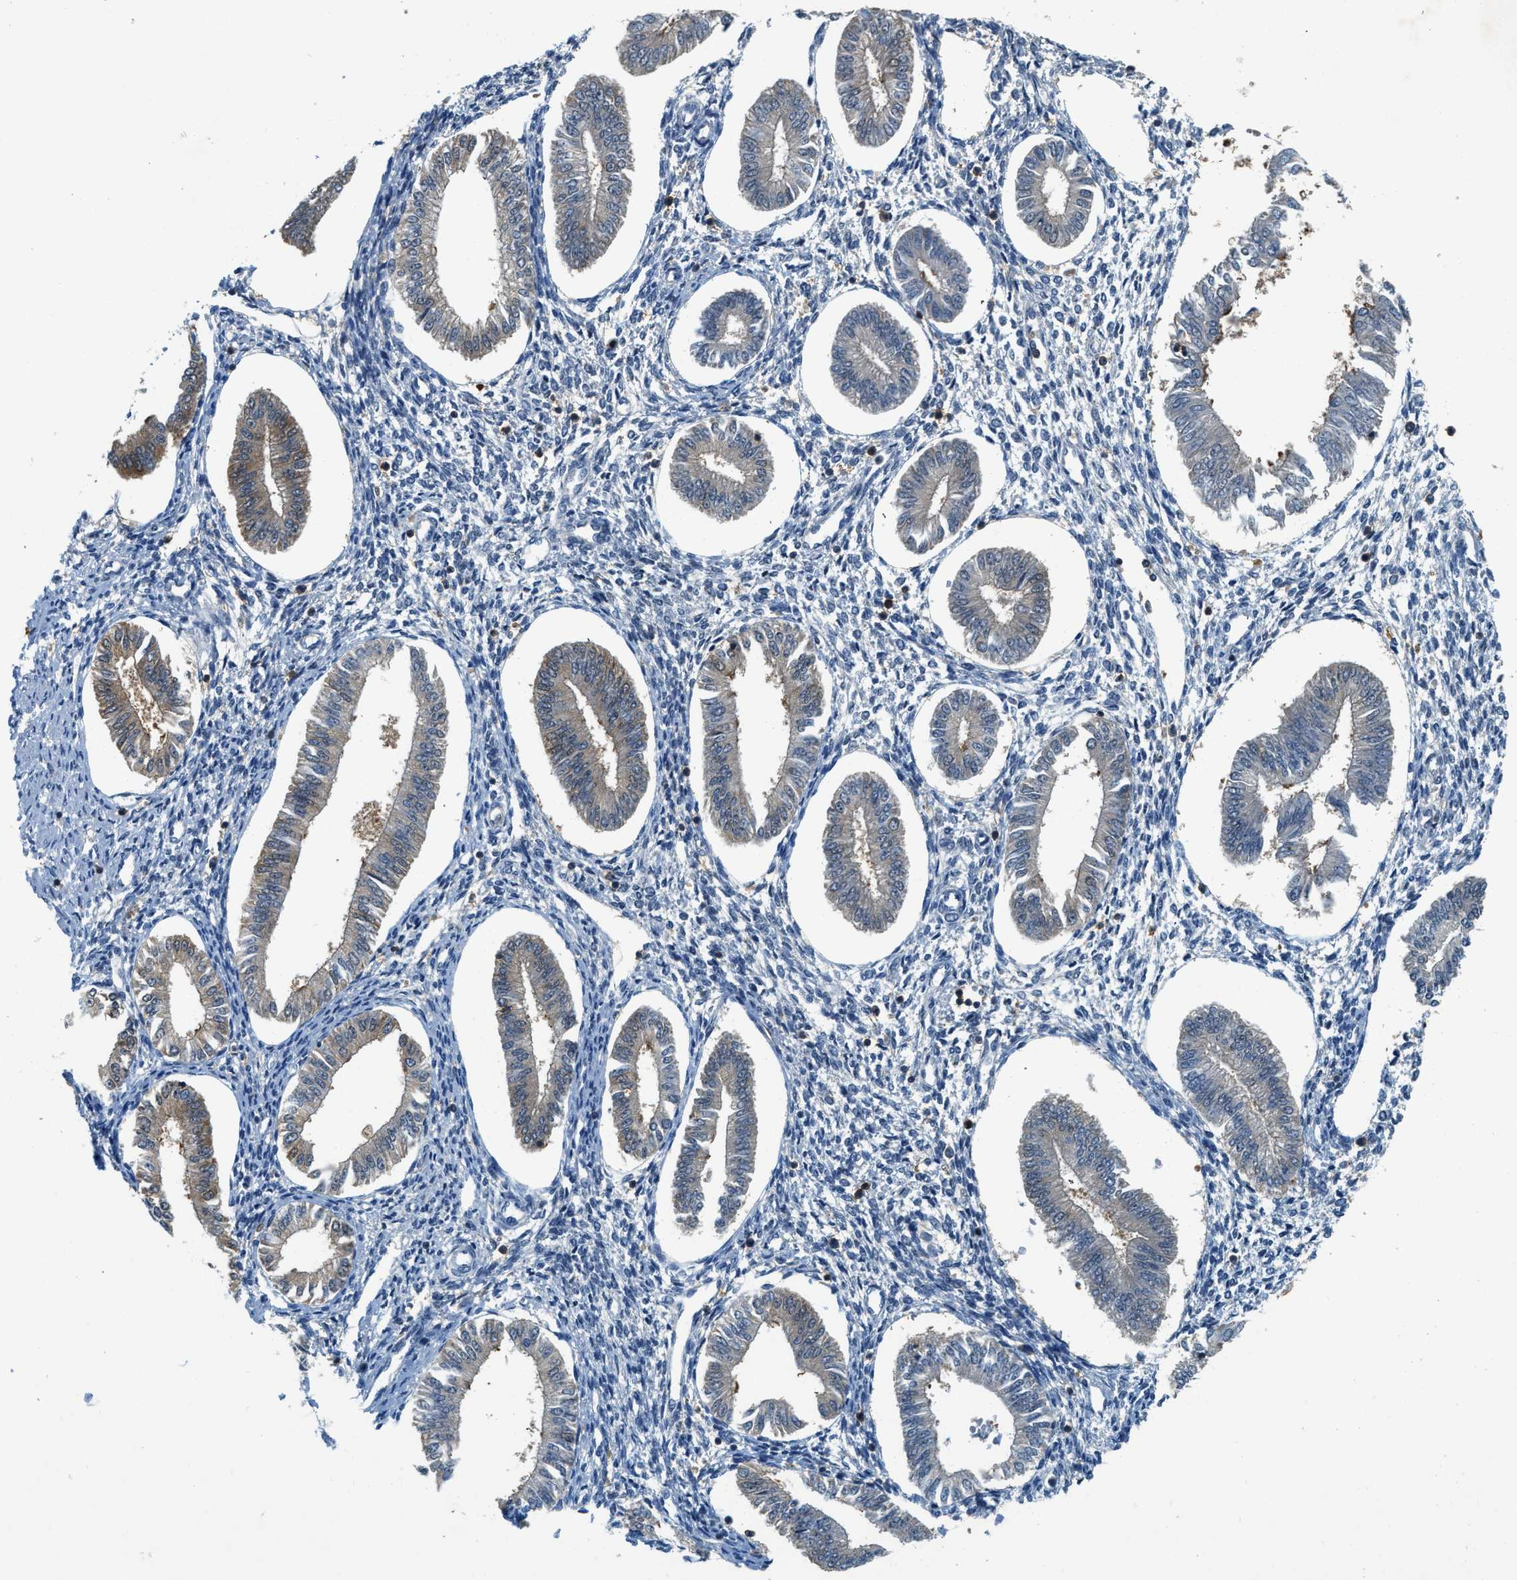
{"staining": {"intensity": "negative", "quantity": "none", "location": "none"}, "tissue": "endometrium", "cell_type": "Cells in endometrial stroma", "image_type": "normal", "snomed": [{"axis": "morphology", "description": "Normal tissue, NOS"}, {"axis": "topography", "description": "Endometrium"}], "caption": "Unremarkable endometrium was stained to show a protein in brown. There is no significant positivity in cells in endometrial stroma. The staining is performed using DAB brown chromogen with nuclei counter-stained in using hematoxylin.", "gene": "GMPPB", "patient": {"sex": "female", "age": 50}}